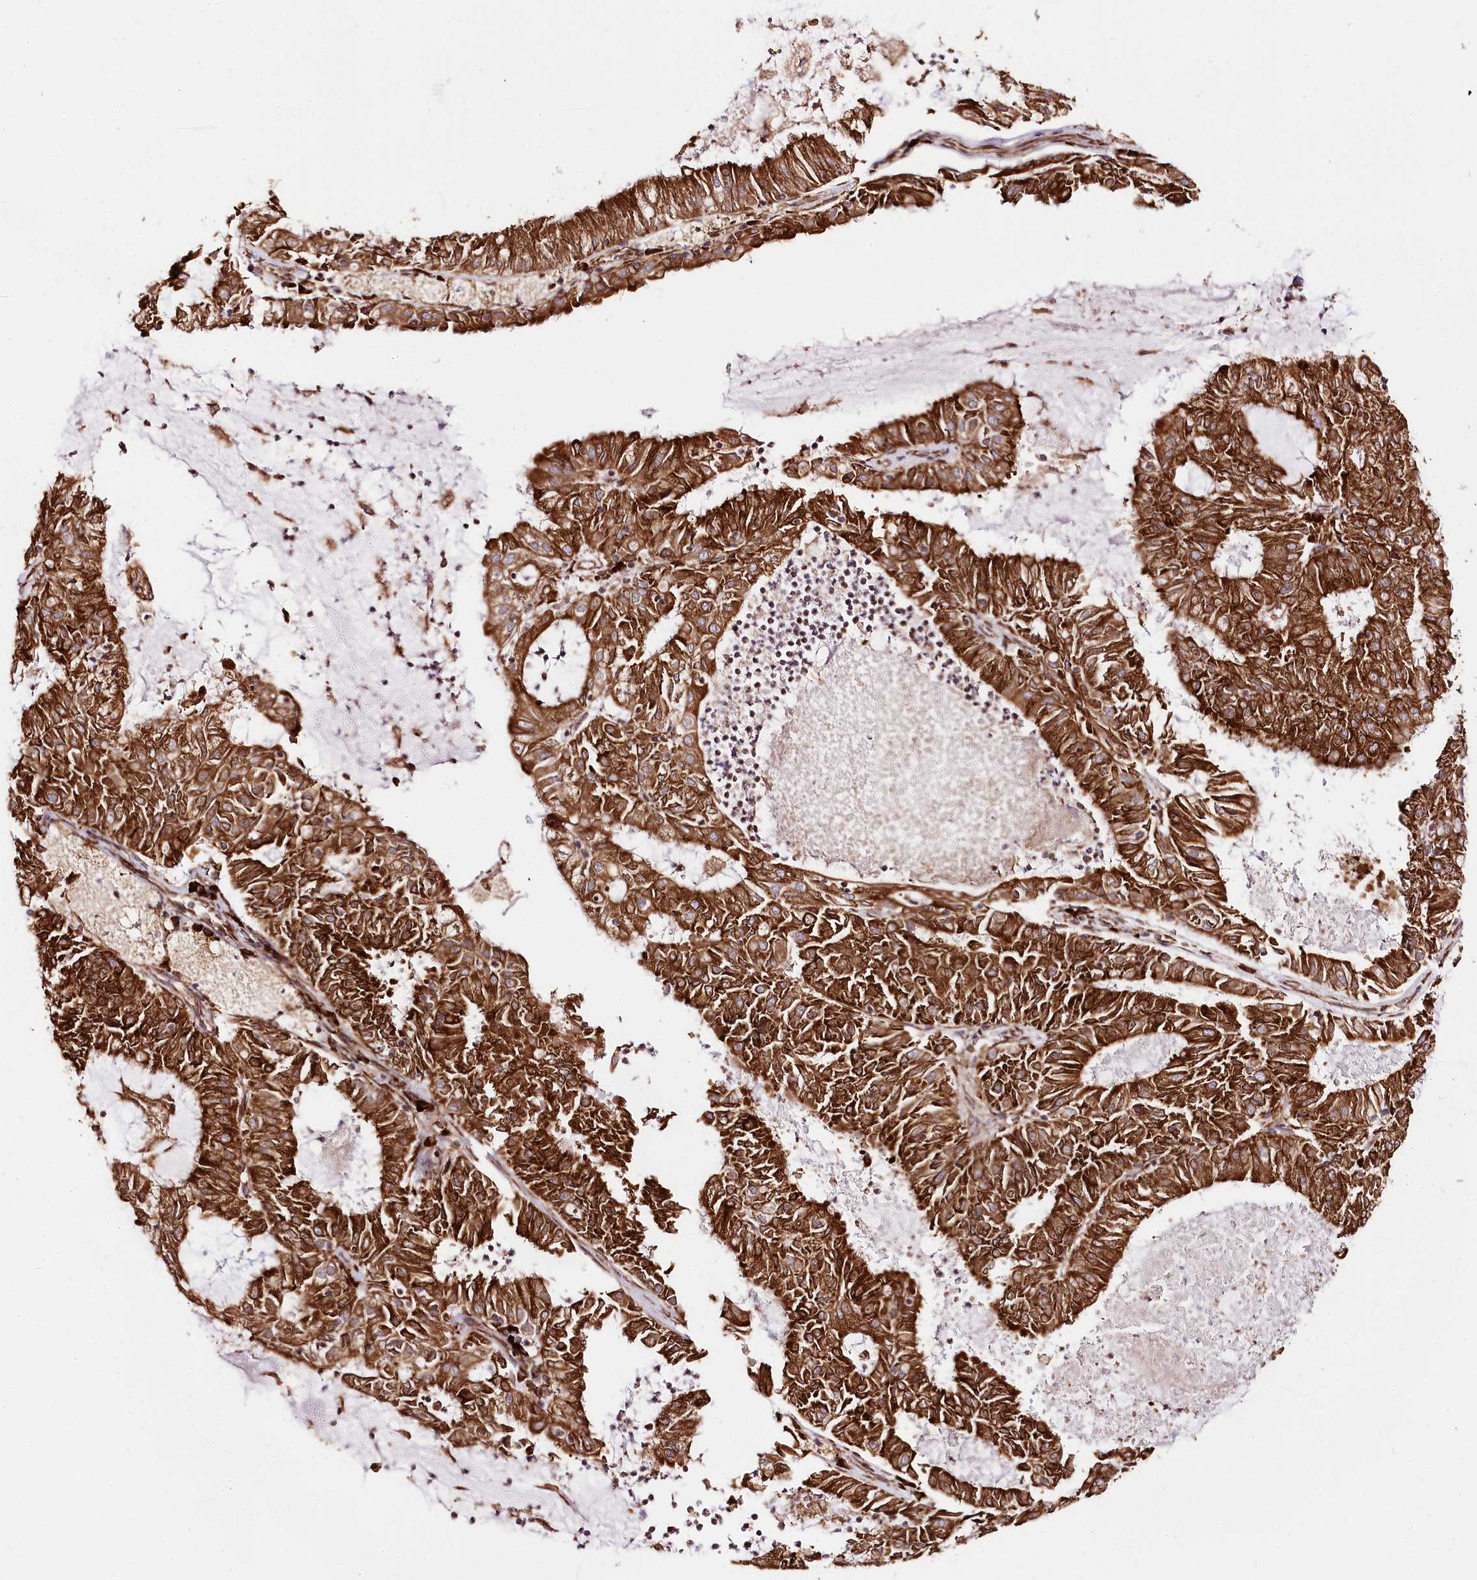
{"staining": {"intensity": "strong", "quantity": ">75%", "location": "cytoplasmic/membranous"}, "tissue": "endometrial cancer", "cell_type": "Tumor cells", "image_type": "cancer", "snomed": [{"axis": "morphology", "description": "Adenocarcinoma, NOS"}, {"axis": "topography", "description": "Endometrium"}], "caption": "Strong cytoplasmic/membranous protein positivity is present in about >75% of tumor cells in endometrial cancer (adenocarcinoma).", "gene": "CNPY2", "patient": {"sex": "female", "age": 57}}